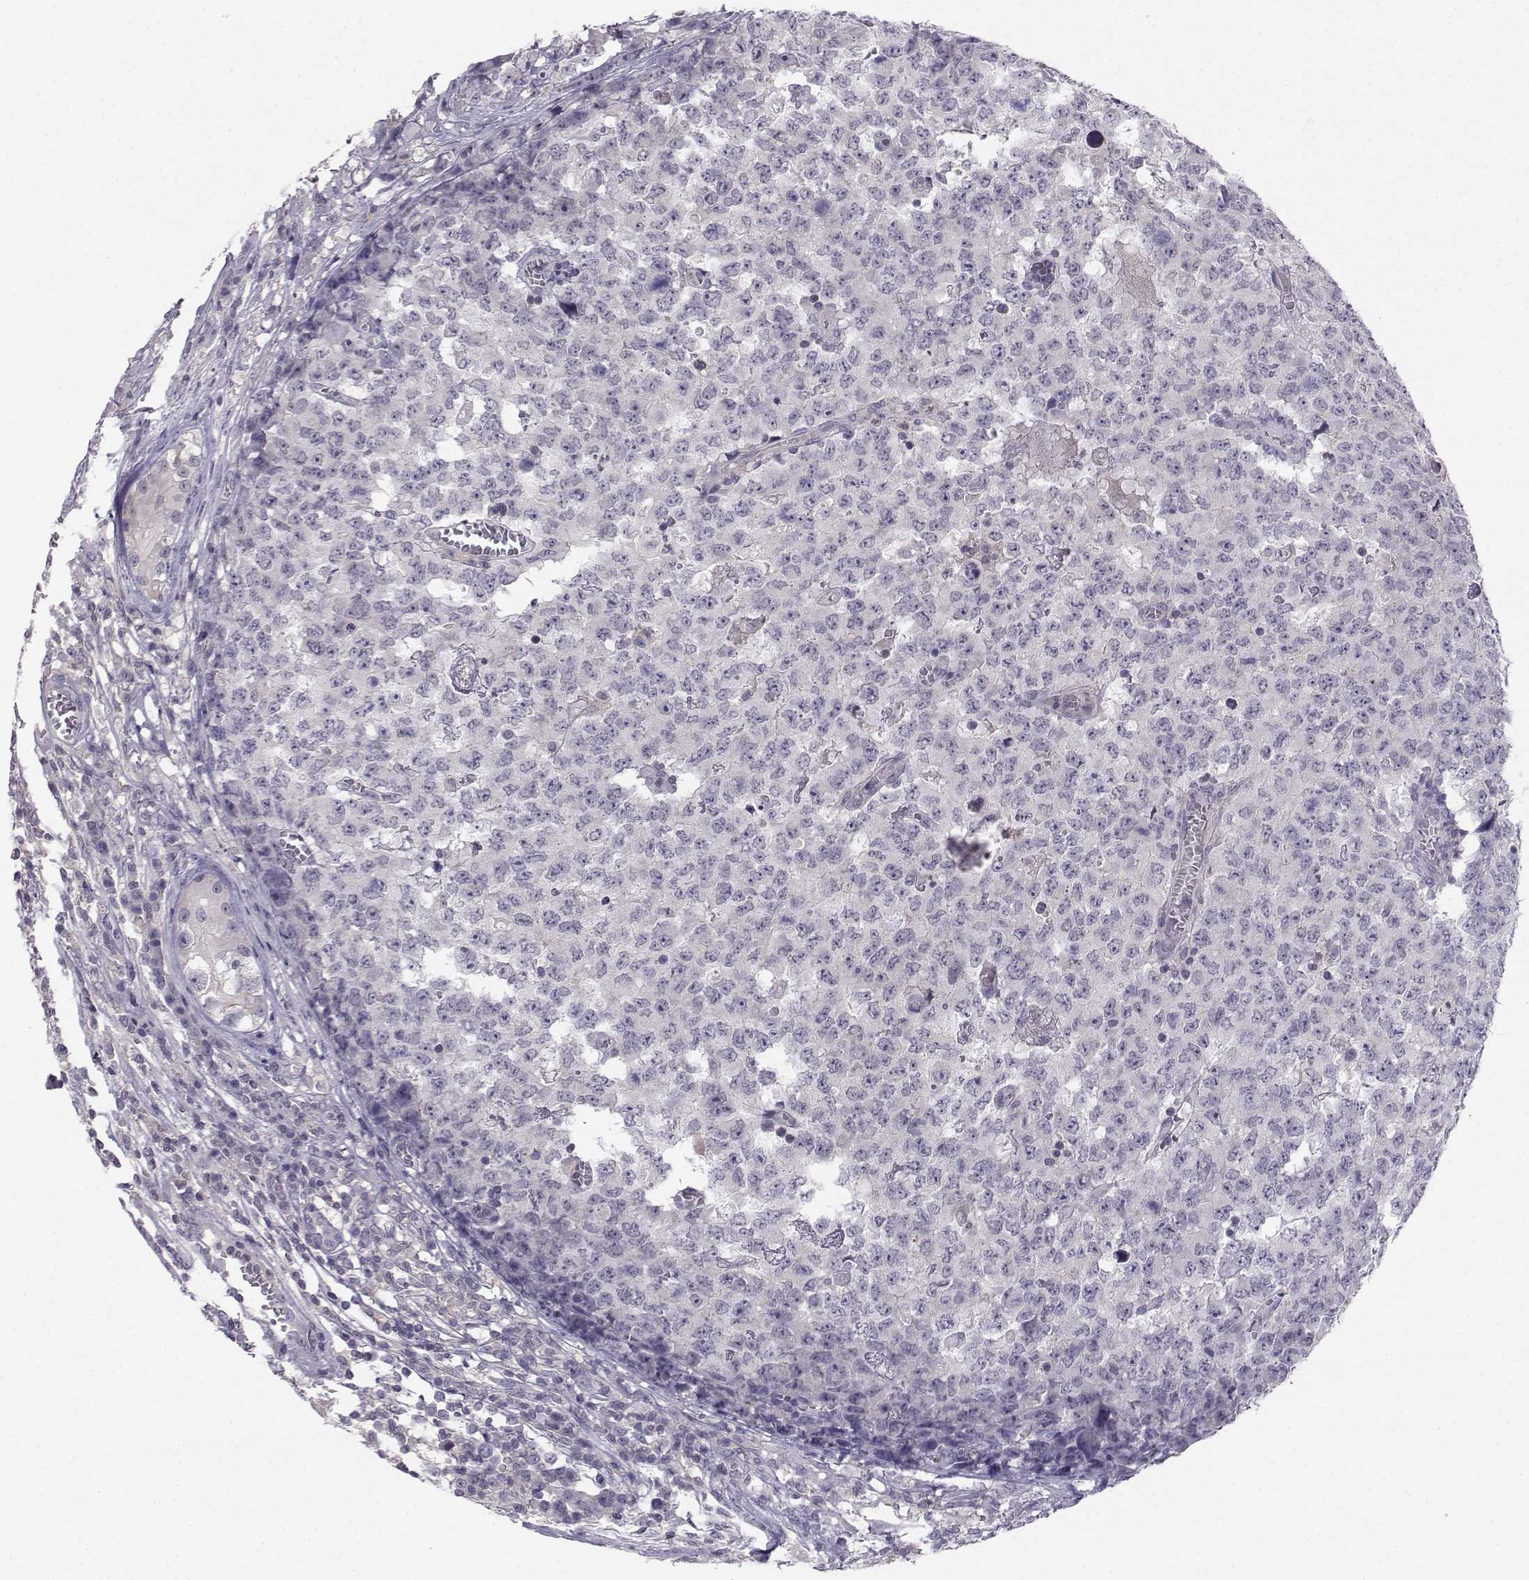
{"staining": {"intensity": "negative", "quantity": "none", "location": "none"}, "tissue": "testis cancer", "cell_type": "Tumor cells", "image_type": "cancer", "snomed": [{"axis": "morphology", "description": "Carcinoma, Embryonal, NOS"}, {"axis": "topography", "description": "Testis"}], "caption": "The micrograph displays no staining of tumor cells in embryonal carcinoma (testis).", "gene": "MROH7", "patient": {"sex": "male", "age": 23}}